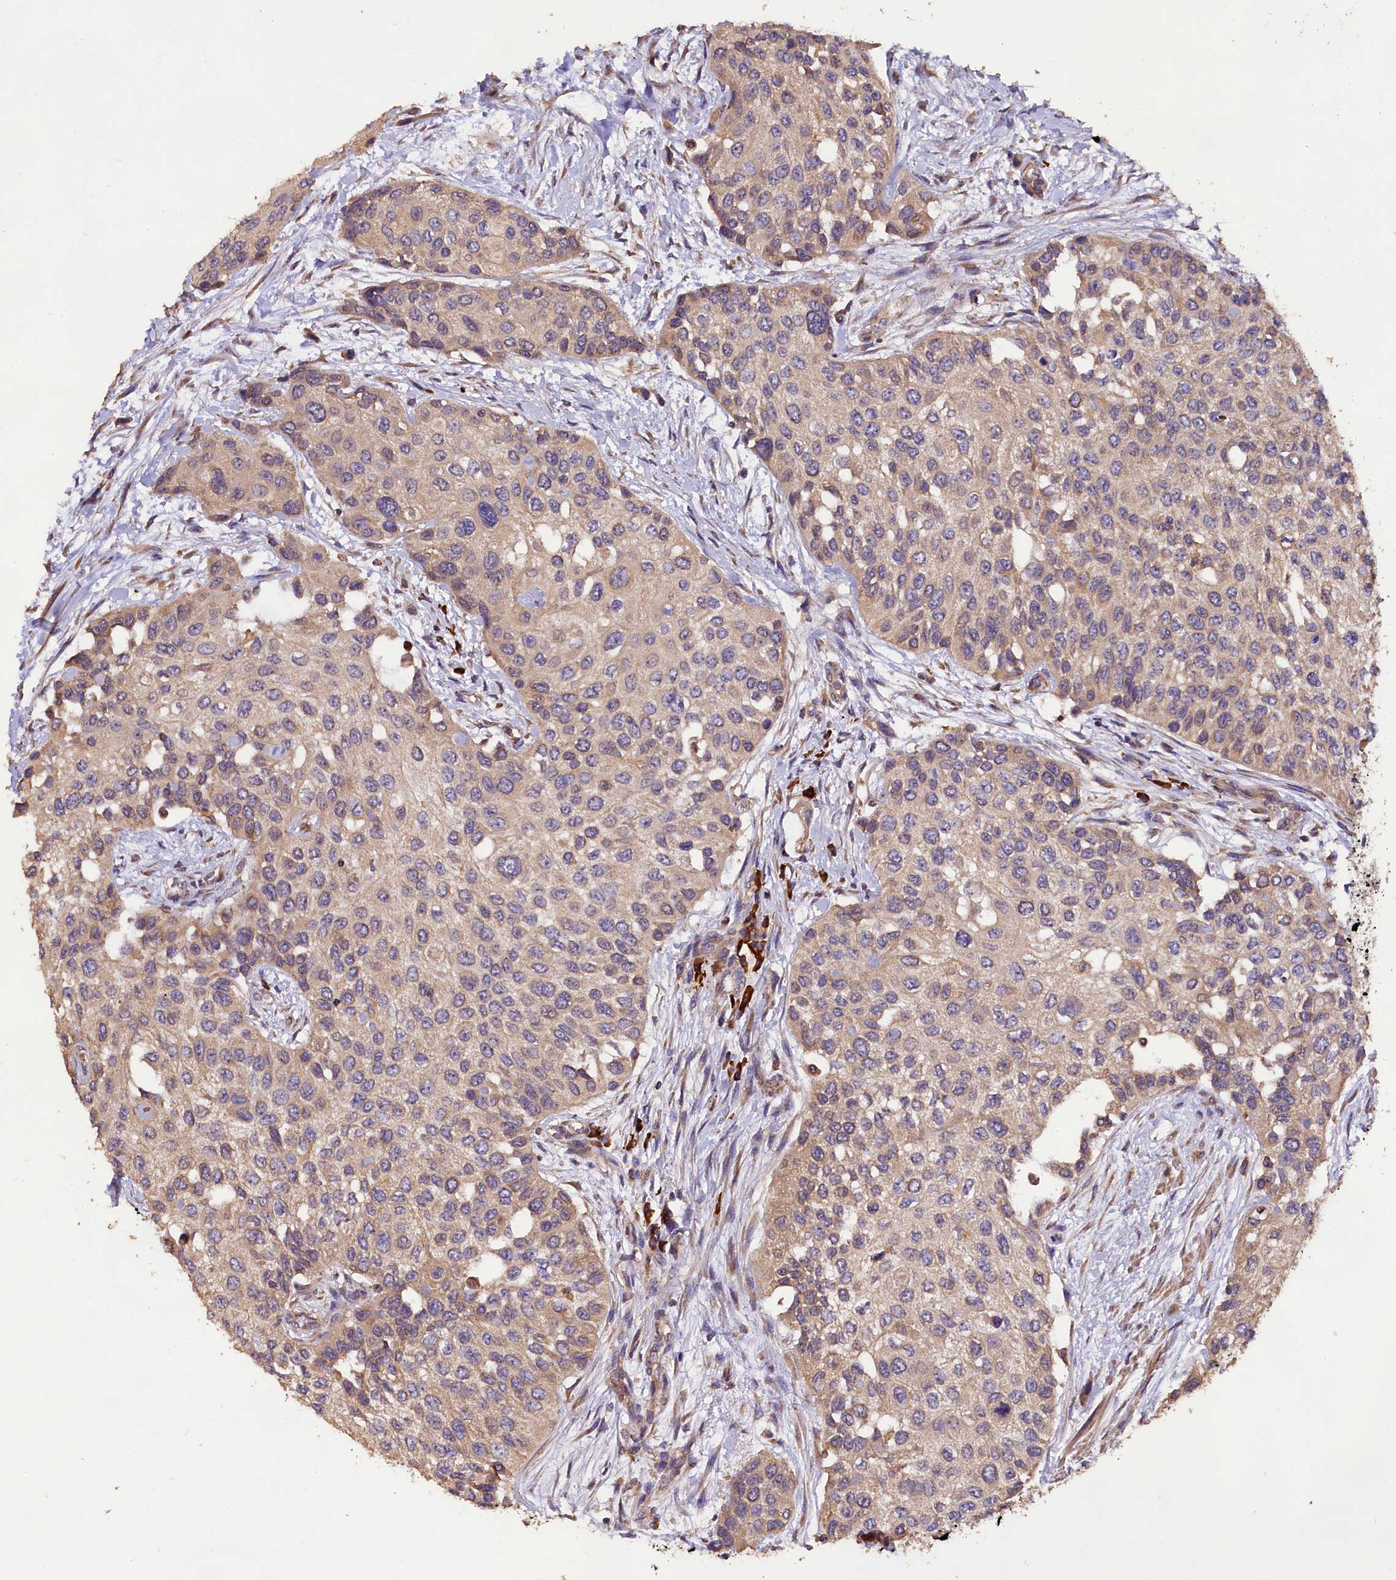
{"staining": {"intensity": "weak", "quantity": ">75%", "location": "cytoplasmic/membranous"}, "tissue": "urothelial cancer", "cell_type": "Tumor cells", "image_type": "cancer", "snomed": [{"axis": "morphology", "description": "Normal tissue, NOS"}, {"axis": "morphology", "description": "Urothelial carcinoma, High grade"}, {"axis": "topography", "description": "Vascular tissue"}, {"axis": "topography", "description": "Urinary bladder"}], "caption": "IHC of urothelial cancer demonstrates low levels of weak cytoplasmic/membranous staining in approximately >75% of tumor cells.", "gene": "ENKD1", "patient": {"sex": "female", "age": 56}}